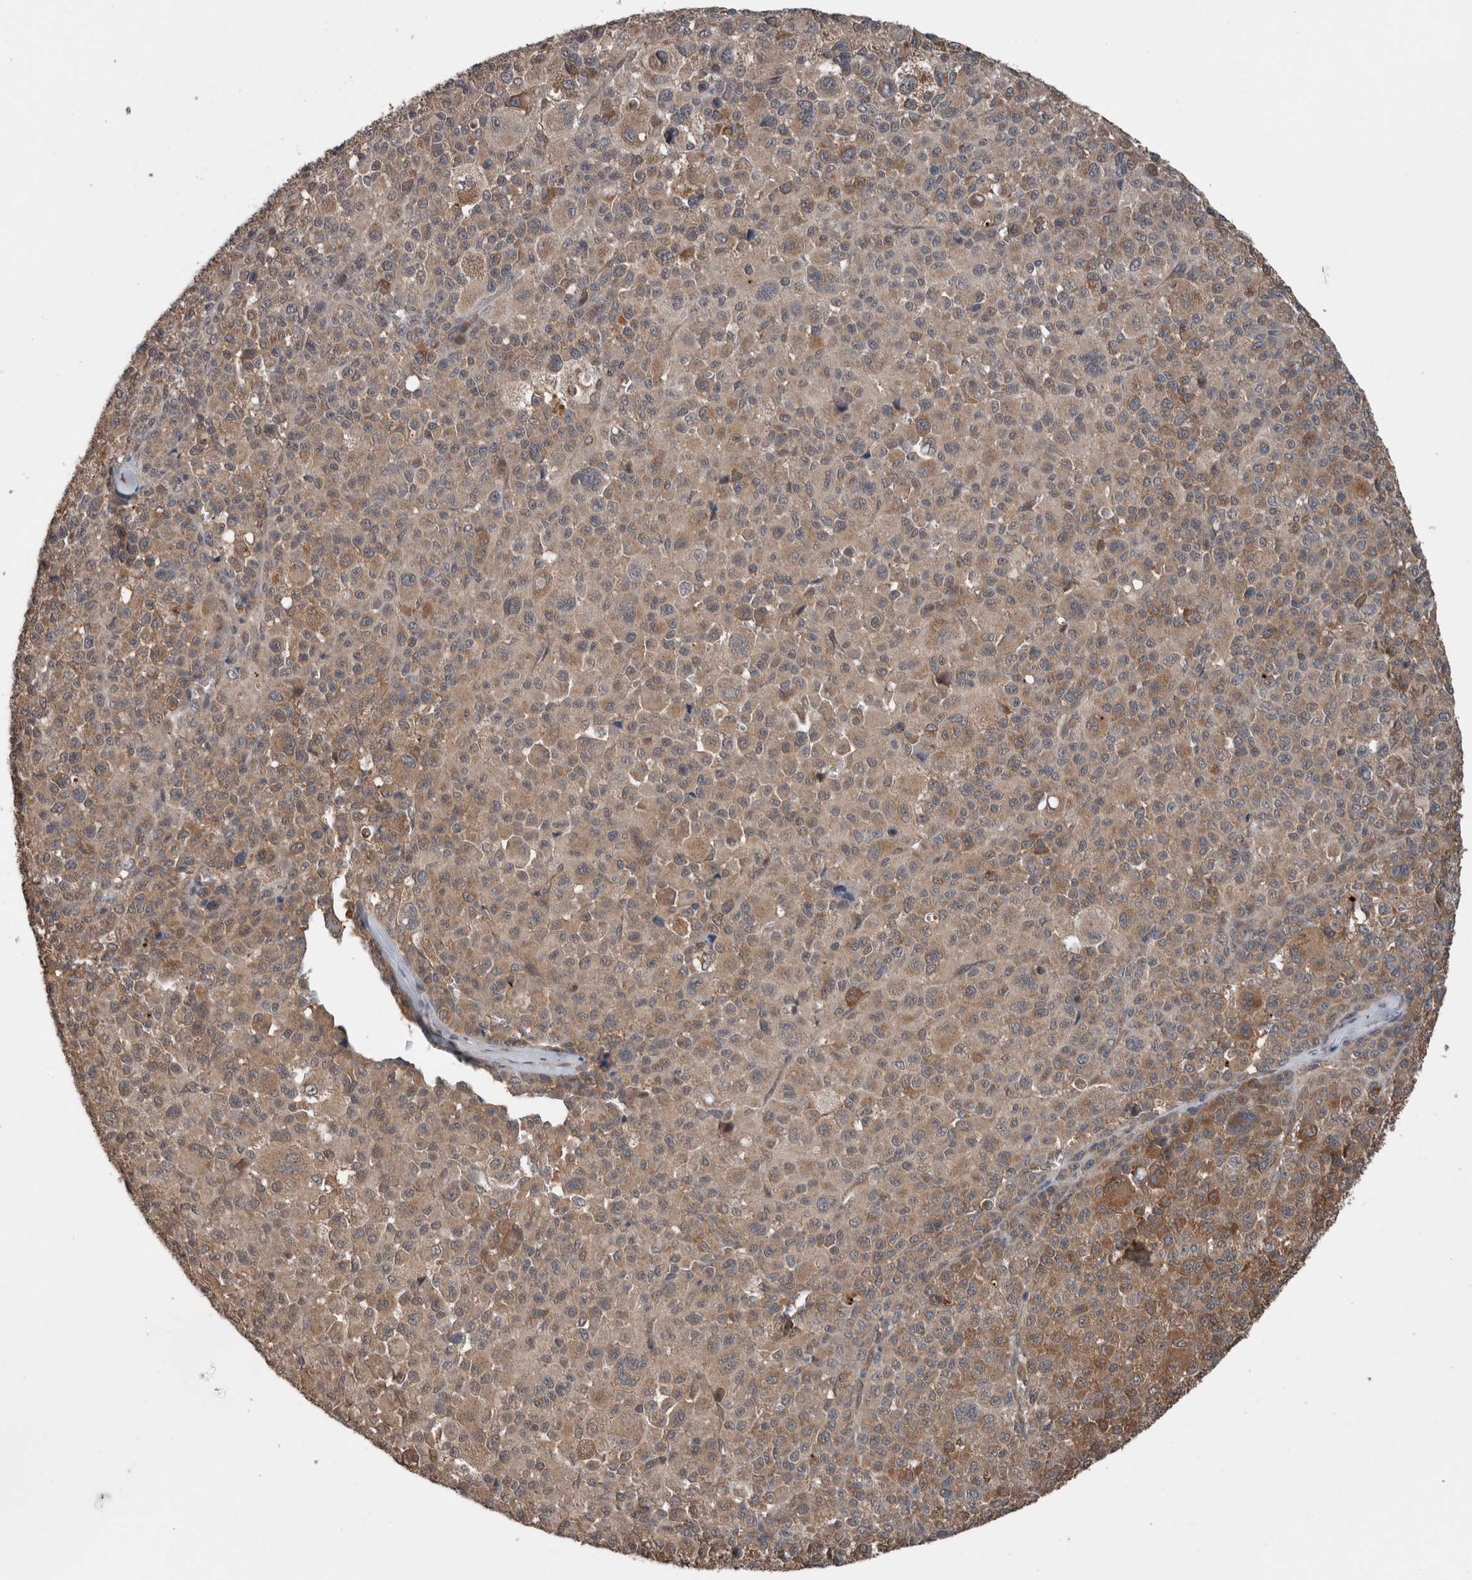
{"staining": {"intensity": "weak", "quantity": "25%-75%", "location": "cytoplasmic/membranous"}, "tissue": "melanoma", "cell_type": "Tumor cells", "image_type": "cancer", "snomed": [{"axis": "morphology", "description": "Malignant melanoma, Metastatic site"}, {"axis": "topography", "description": "Skin"}], "caption": "Weak cytoplasmic/membranous protein expression is identified in approximately 25%-75% of tumor cells in melanoma.", "gene": "RIOK3", "patient": {"sex": "female", "age": 74}}